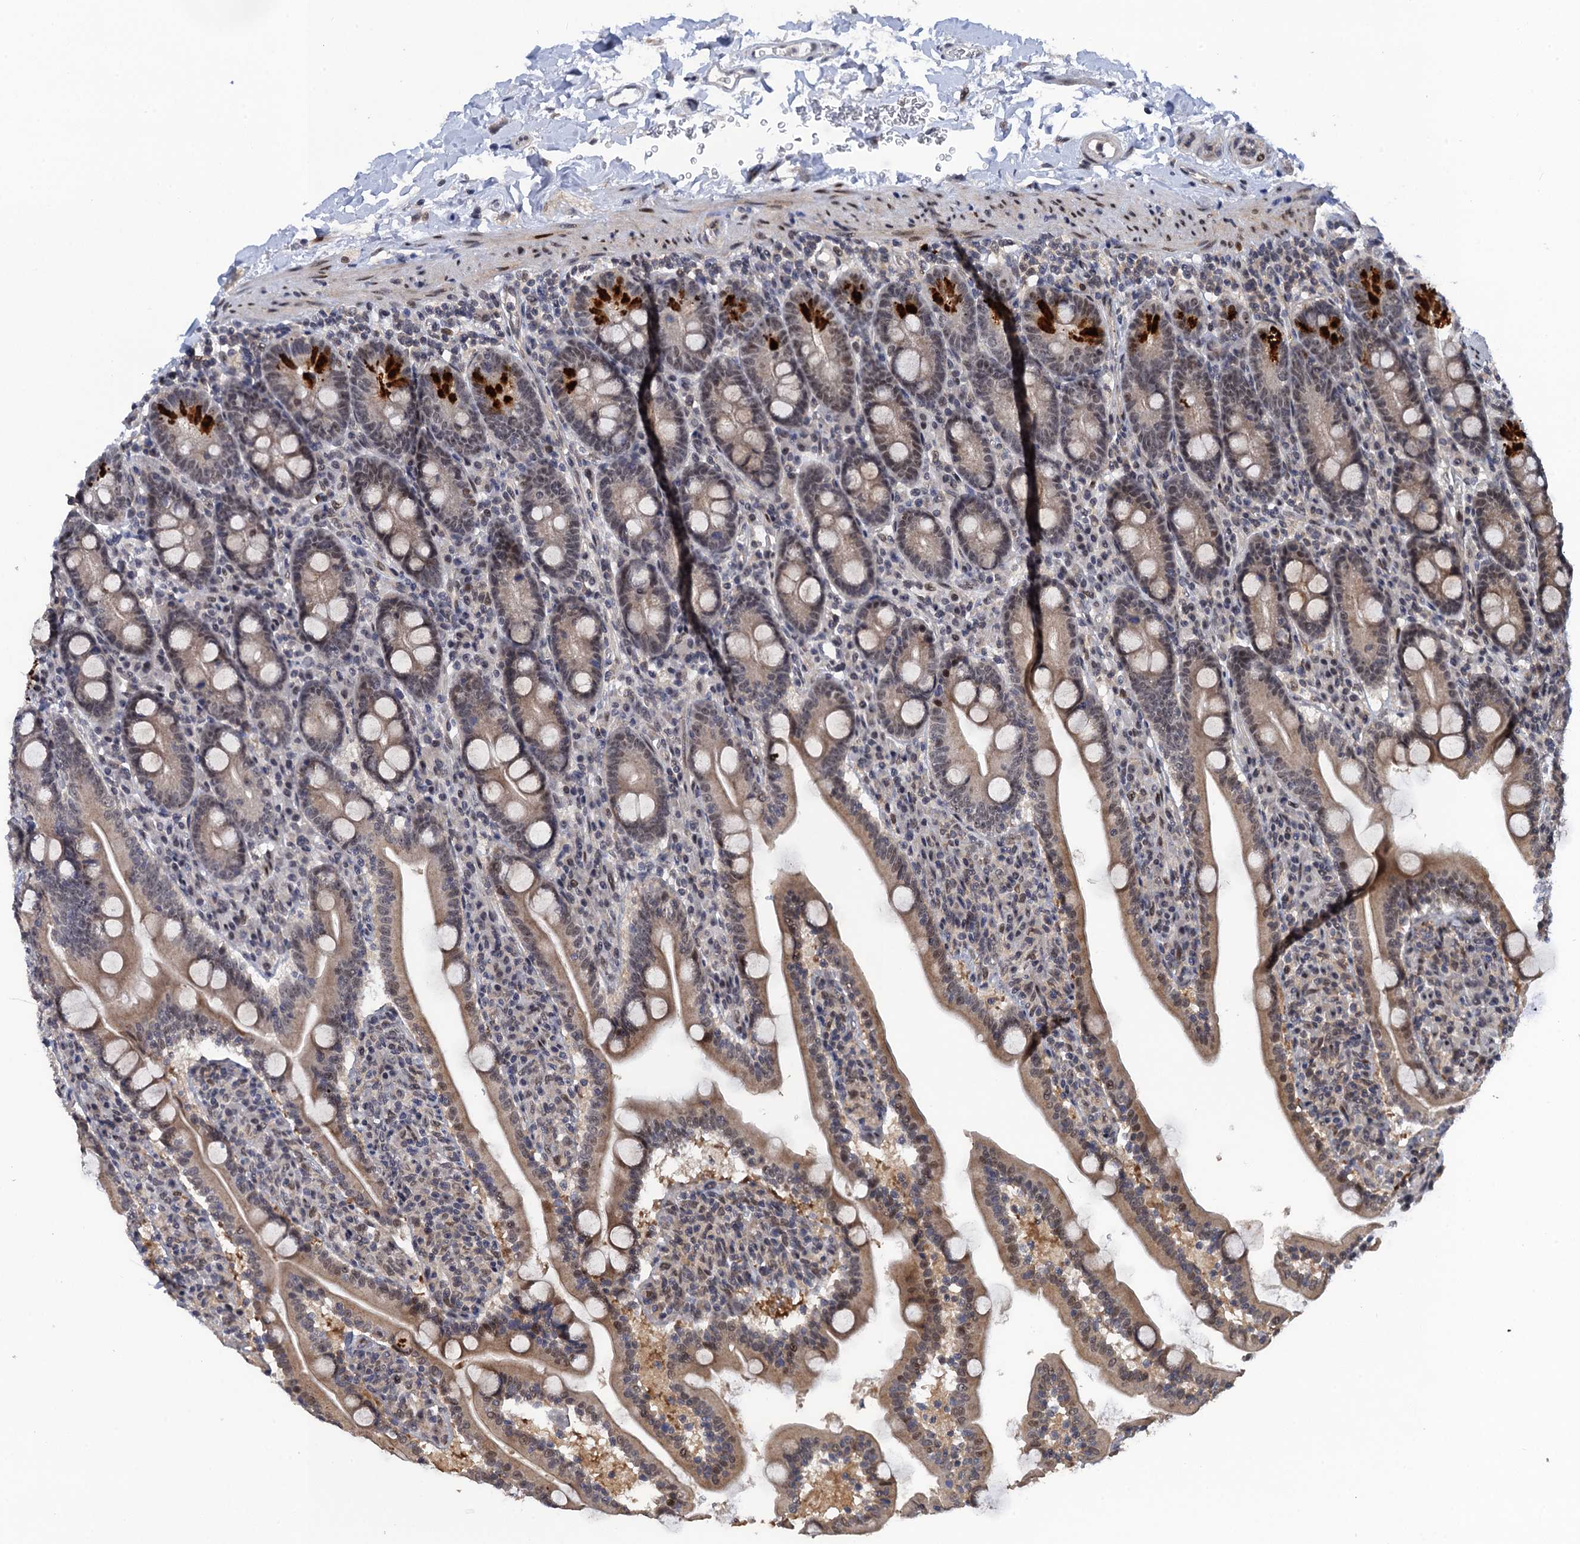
{"staining": {"intensity": "strong", "quantity": "<25%", "location": "cytoplasmic/membranous"}, "tissue": "duodenum", "cell_type": "Glandular cells", "image_type": "normal", "snomed": [{"axis": "morphology", "description": "Normal tissue, NOS"}, {"axis": "topography", "description": "Duodenum"}], "caption": "Protein expression analysis of benign duodenum shows strong cytoplasmic/membranous expression in about <25% of glandular cells.", "gene": "ZAR1L", "patient": {"sex": "male", "age": 35}}